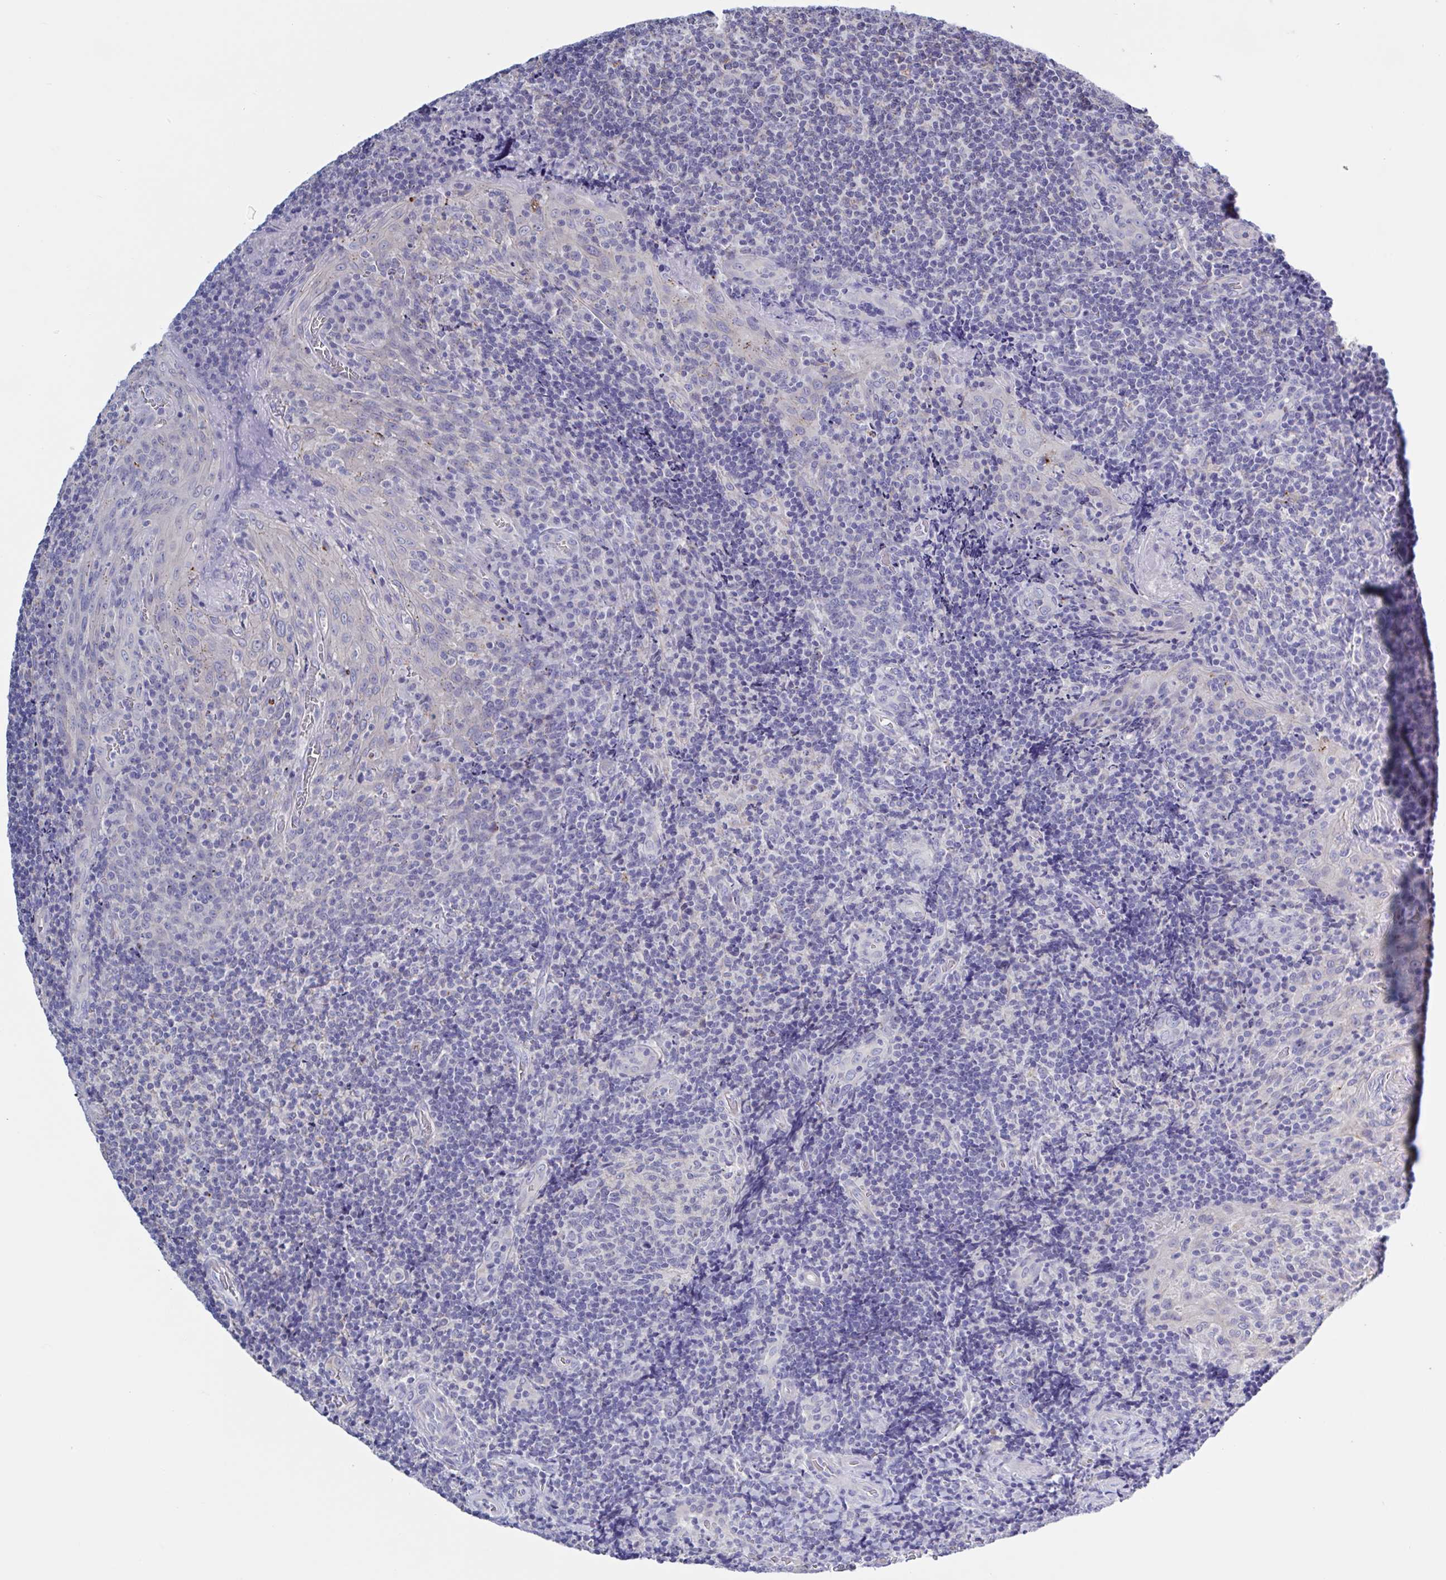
{"staining": {"intensity": "negative", "quantity": "none", "location": "none"}, "tissue": "tonsil", "cell_type": "Germinal center cells", "image_type": "normal", "snomed": [{"axis": "morphology", "description": "Normal tissue, NOS"}, {"axis": "topography", "description": "Tonsil"}], "caption": "A high-resolution histopathology image shows immunohistochemistry staining of benign tonsil, which demonstrates no significant positivity in germinal center cells. (DAB (3,3'-diaminobenzidine) immunohistochemistry (IHC), high magnification).", "gene": "CHMP5", "patient": {"sex": "male", "age": 17}}